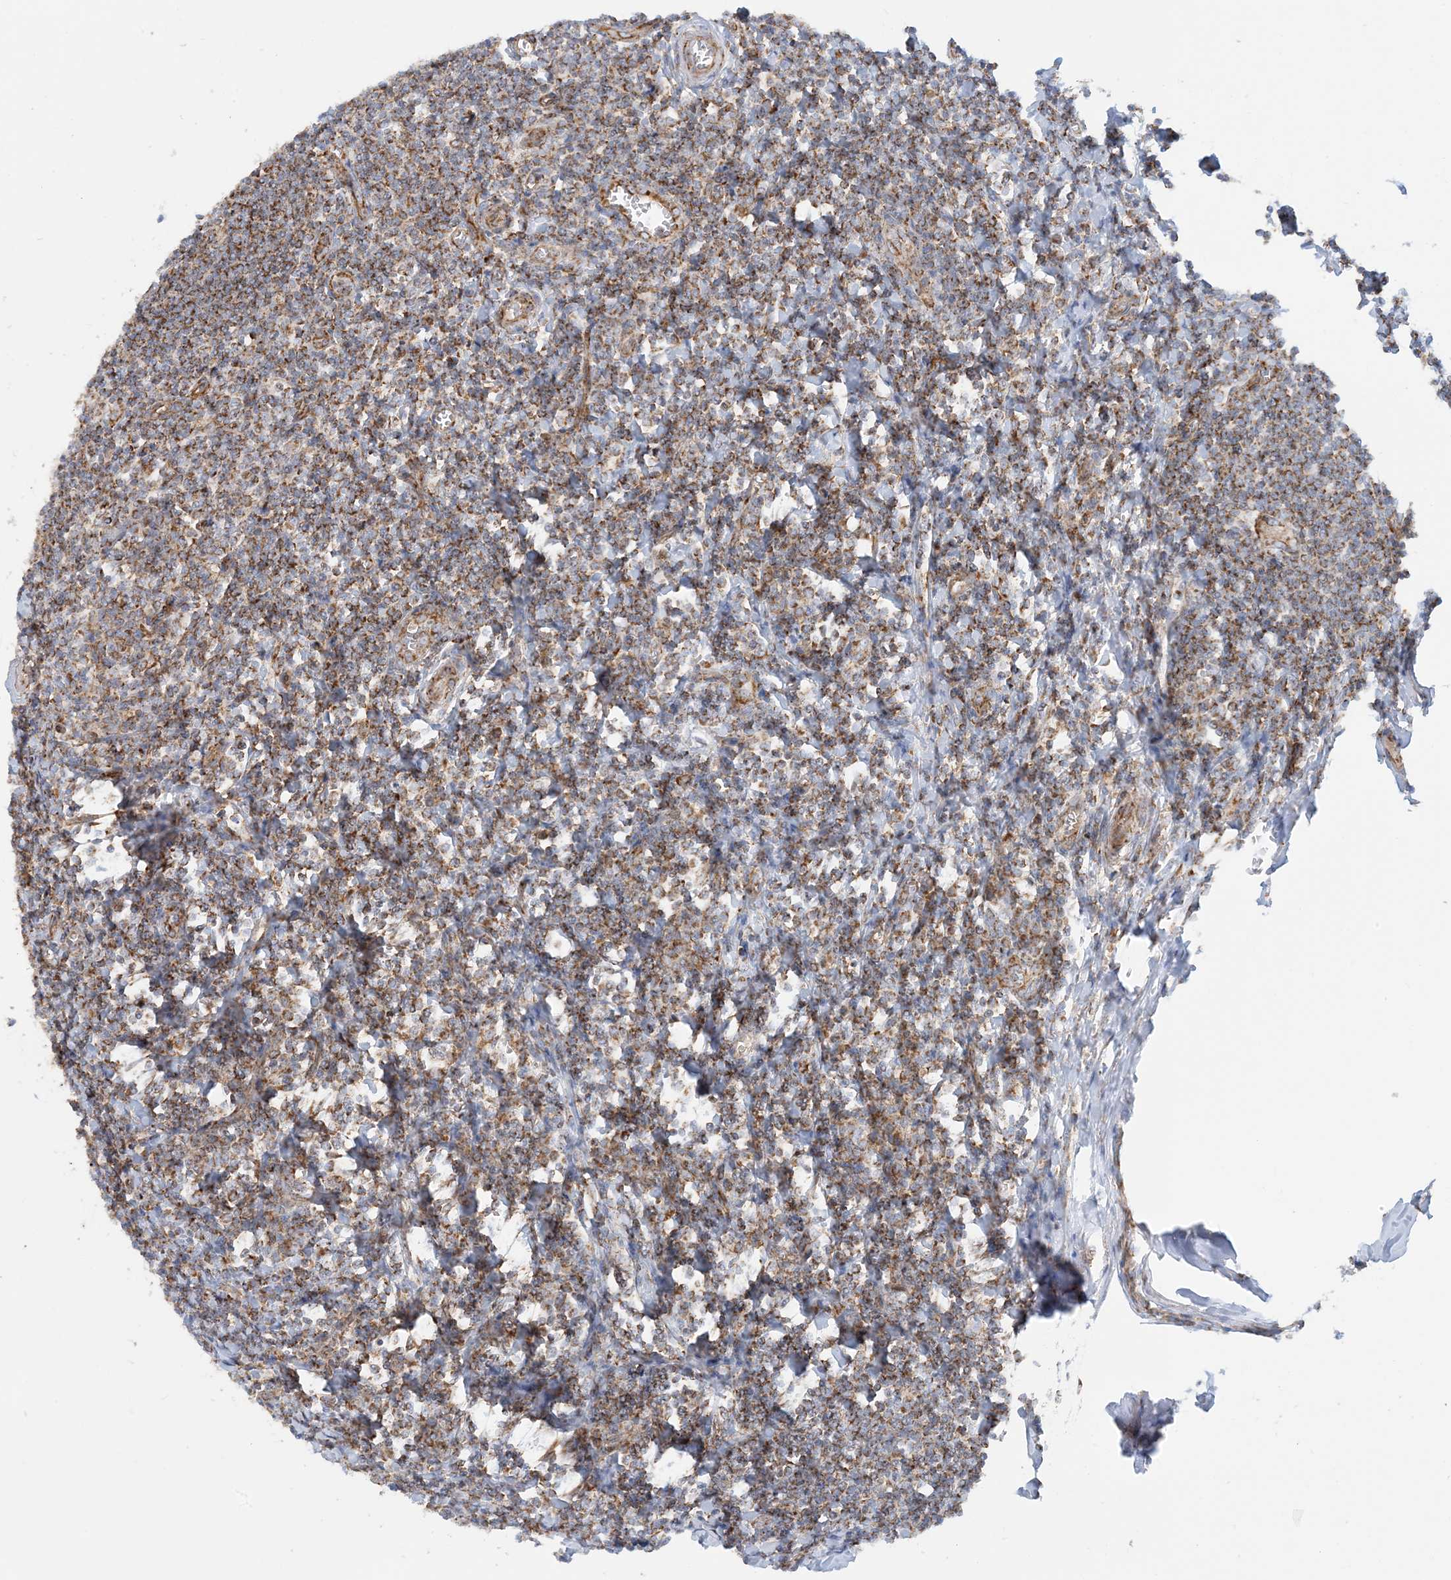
{"staining": {"intensity": "strong", "quantity": ">75%", "location": "cytoplasmic/membranous"}, "tissue": "tonsil", "cell_type": "Germinal center cells", "image_type": "normal", "snomed": [{"axis": "morphology", "description": "Normal tissue, NOS"}, {"axis": "topography", "description": "Tonsil"}], "caption": "A micrograph of human tonsil stained for a protein reveals strong cytoplasmic/membranous brown staining in germinal center cells.", "gene": "COA3", "patient": {"sex": "male", "age": 27}}